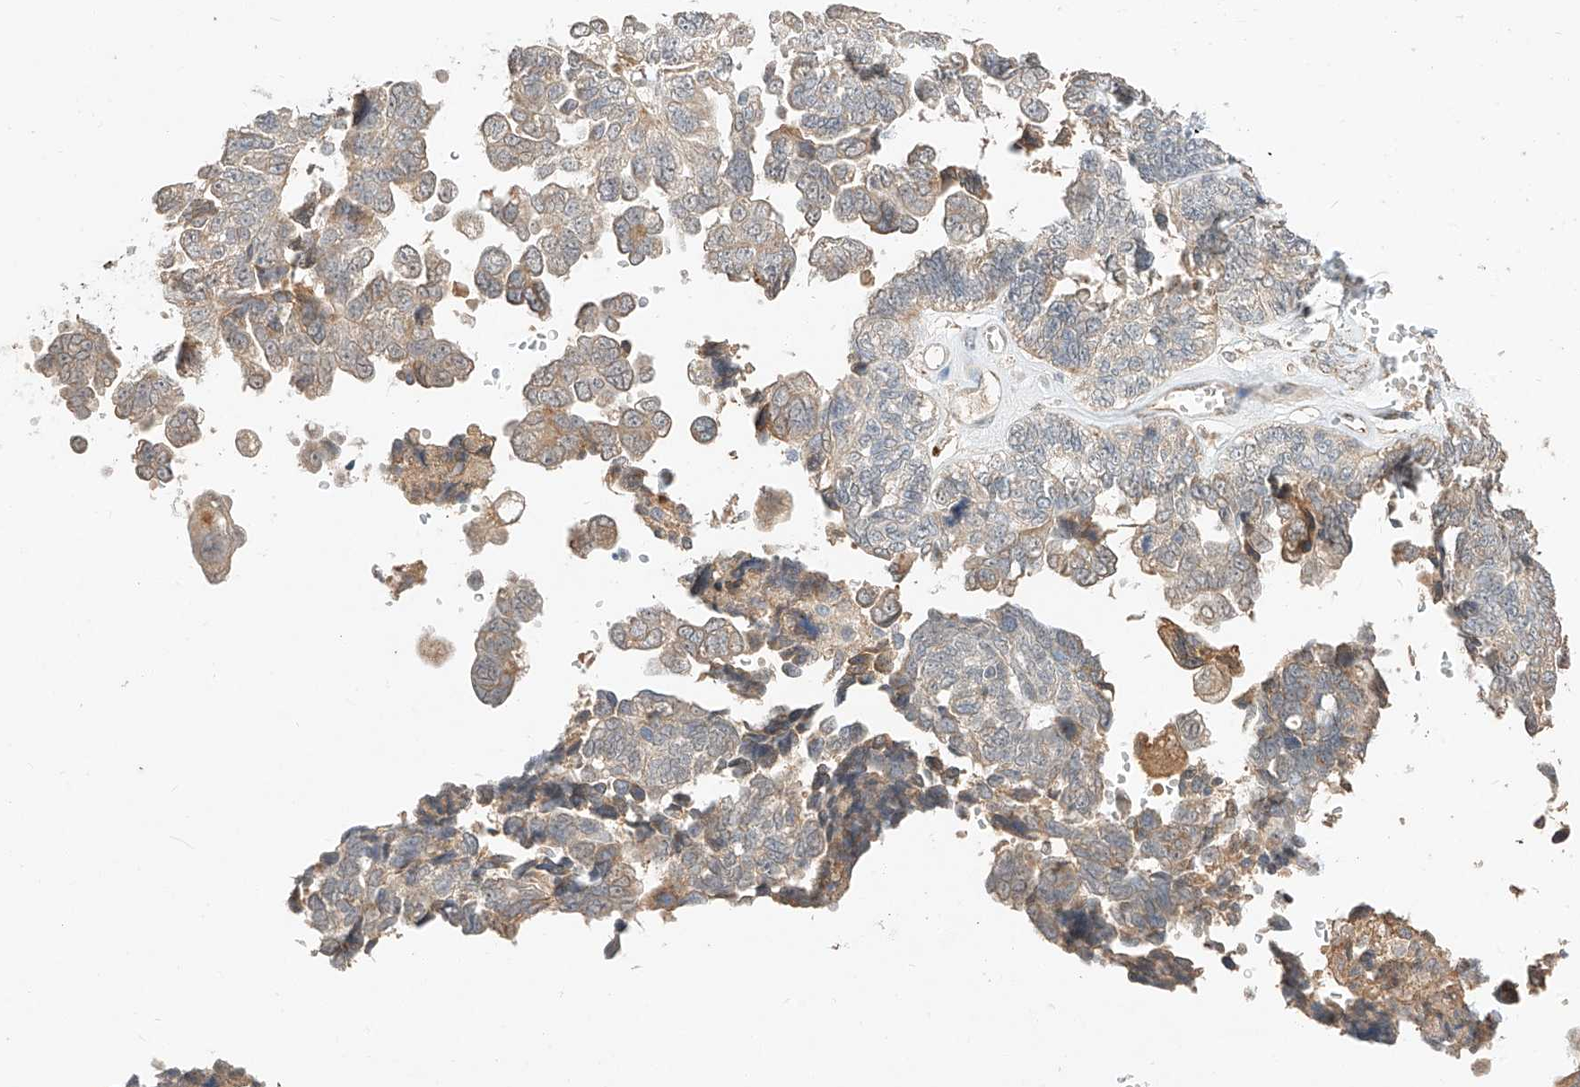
{"staining": {"intensity": "weak", "quantity": "25%-75%", "location": "cytoplasmic/membranous"}, "tissue": "ovarian cancer", "cell_type": "Tumor cells", "image_type": "cancer", "snomed": [{"axis": "morphology", "description": "Cystadenocarcinoma, serous, NOS"}, {"axis": "topography", "description": "Ovary"}], "caption": "Tumor cells demonstrate low levels of weak cytoplasmic/membranous expression in about 25%-75% of cells in ovarian serous cystadenocarcinoma.", "gene": "SUSD6", "patient": {"sex": "female", "age": 79}}